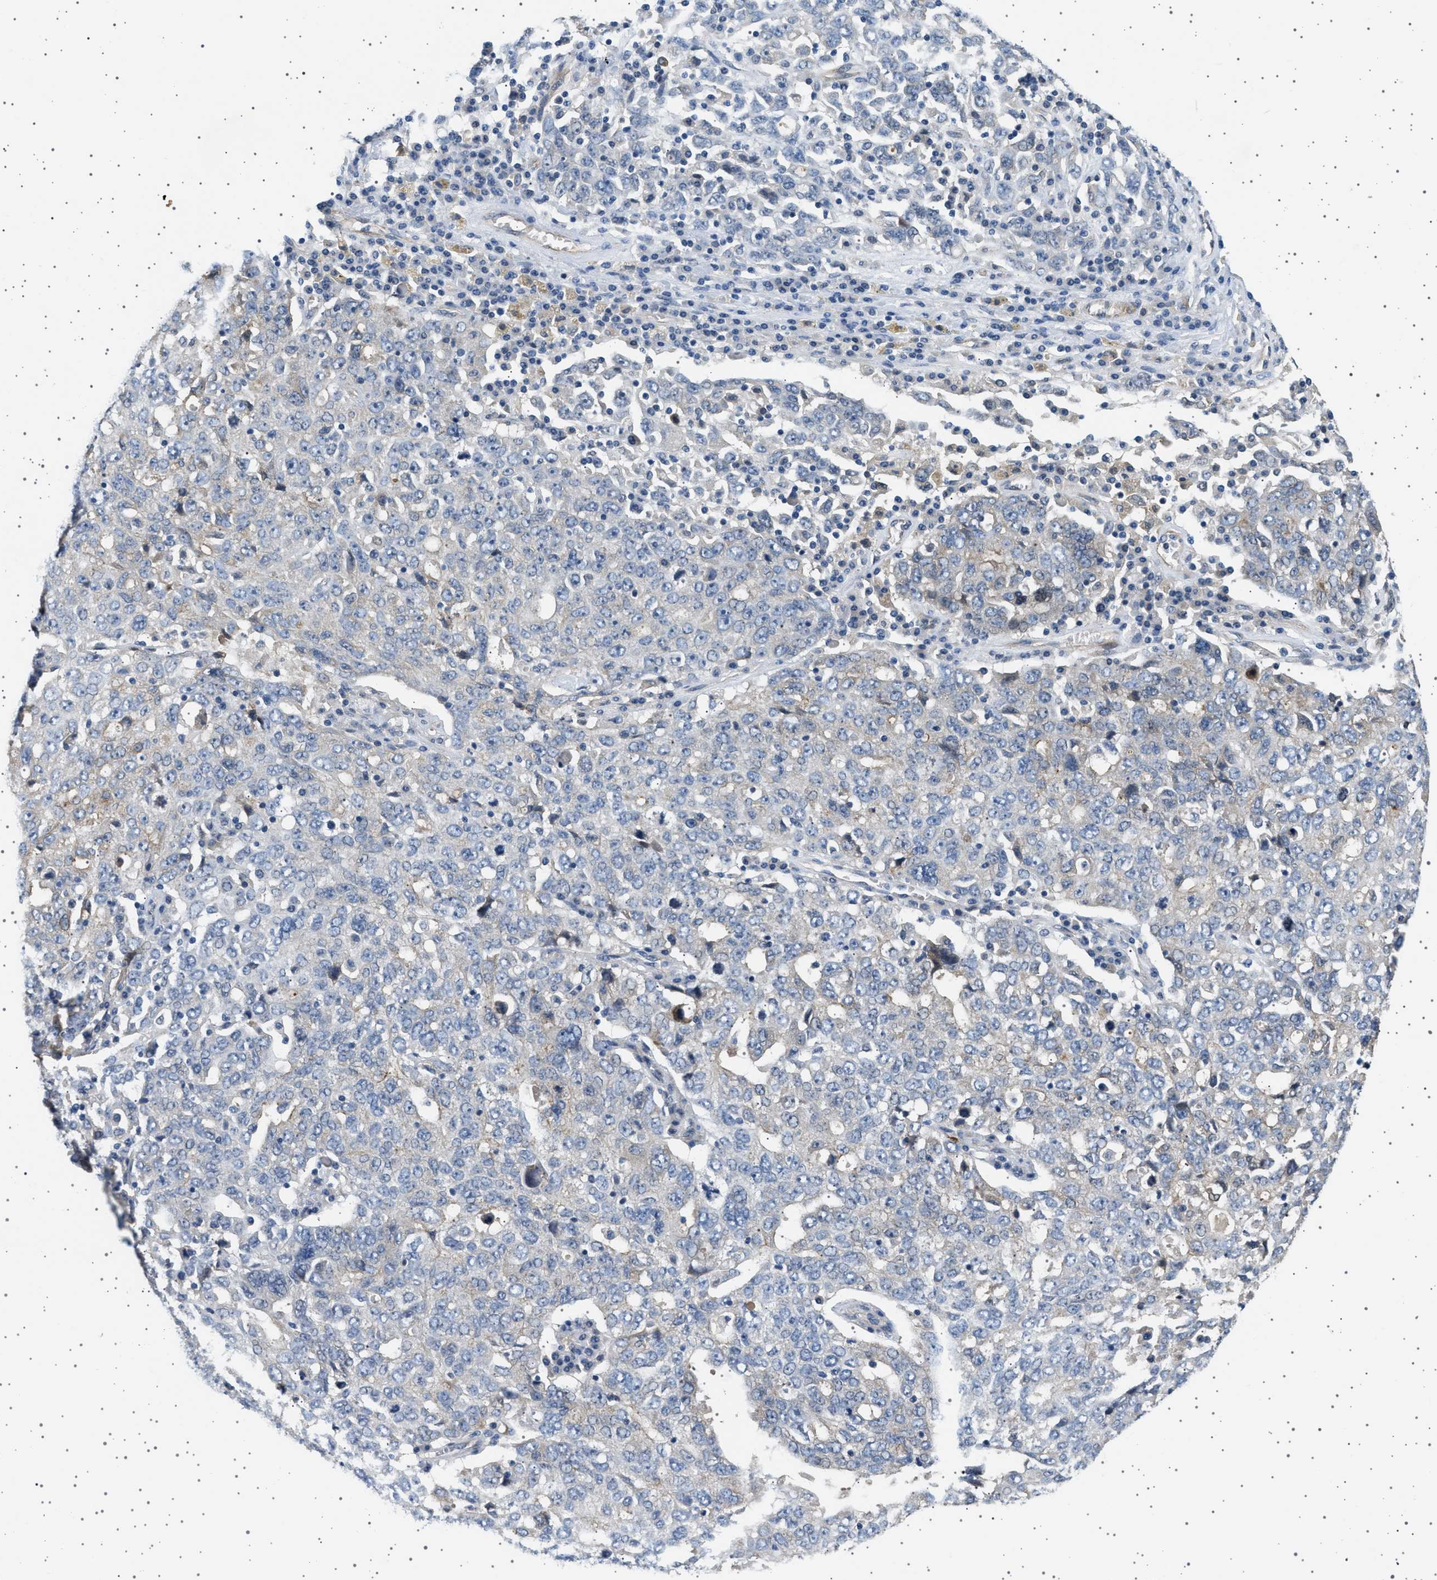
{"staining": {"intensity": "weak", "quantity": "<25%", "location": "cytoplasmic/membranous"}, "tissue": "ovarian cancer", "cell_type": "Tumor cells", "image_type": "cancer", "snomed": [{"axis": "morphology", "description": "Carcinoma, endometroid"}, {"axis": "topography", "description": "Ovary"}], "caption": "Immunohistochemistry image of neoplastic tissue: ovarian cancer stained with DAB reveals no significant protein positivity in tumor cells. The staining is performed using DAB brown chromogen with nuclei counter-stained in using hematoxylin.", "gene": "PLPP6", "patient": {"sex": "female", "age": 62}}